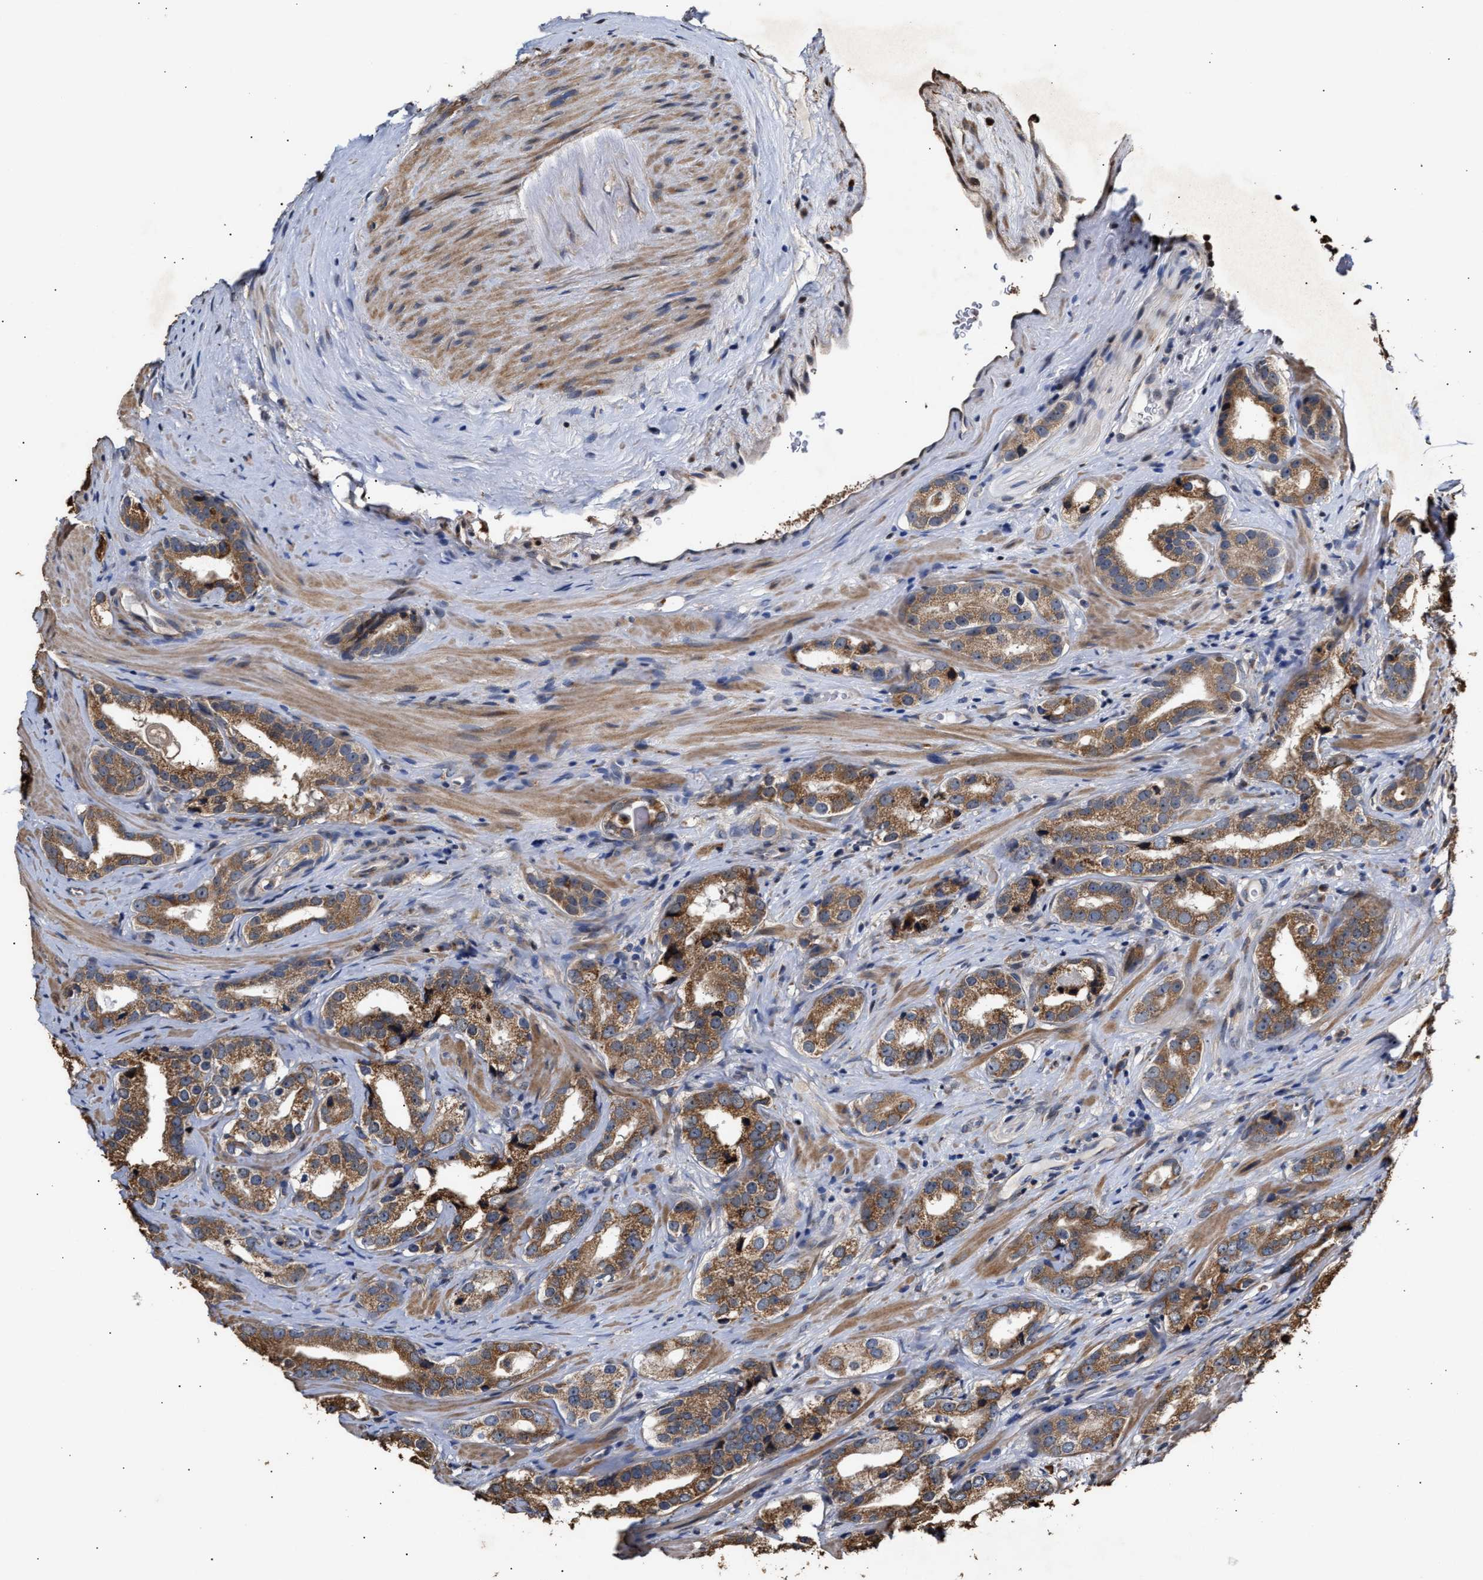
{"staining": {"intensity": "moderate", "quantity": ">75%", "location": "cytoplasmic/membranous"}, "tissue": "prostate cancer", "cell_type": "Tumor cells", "image_type": "cancer", "snomed": [{"axis": "morphology", "description": "Adenocarcinoma, High grade"}, {"axis": "topography", "description": "Prostate"}], "caption": "Immunohistochemical staining of prostate adenocarcinoma (high-grade) shows medium levels of moderate cytoplasmic/membranous protein positivity in about >75% of tumor cells. (DAB (3,3'-diaminobenzidine) IHC, brown staining for protein, blue staining for nuclei).", "gene": "GOSR1", "patient": {"sex": "male", "age": 63}}